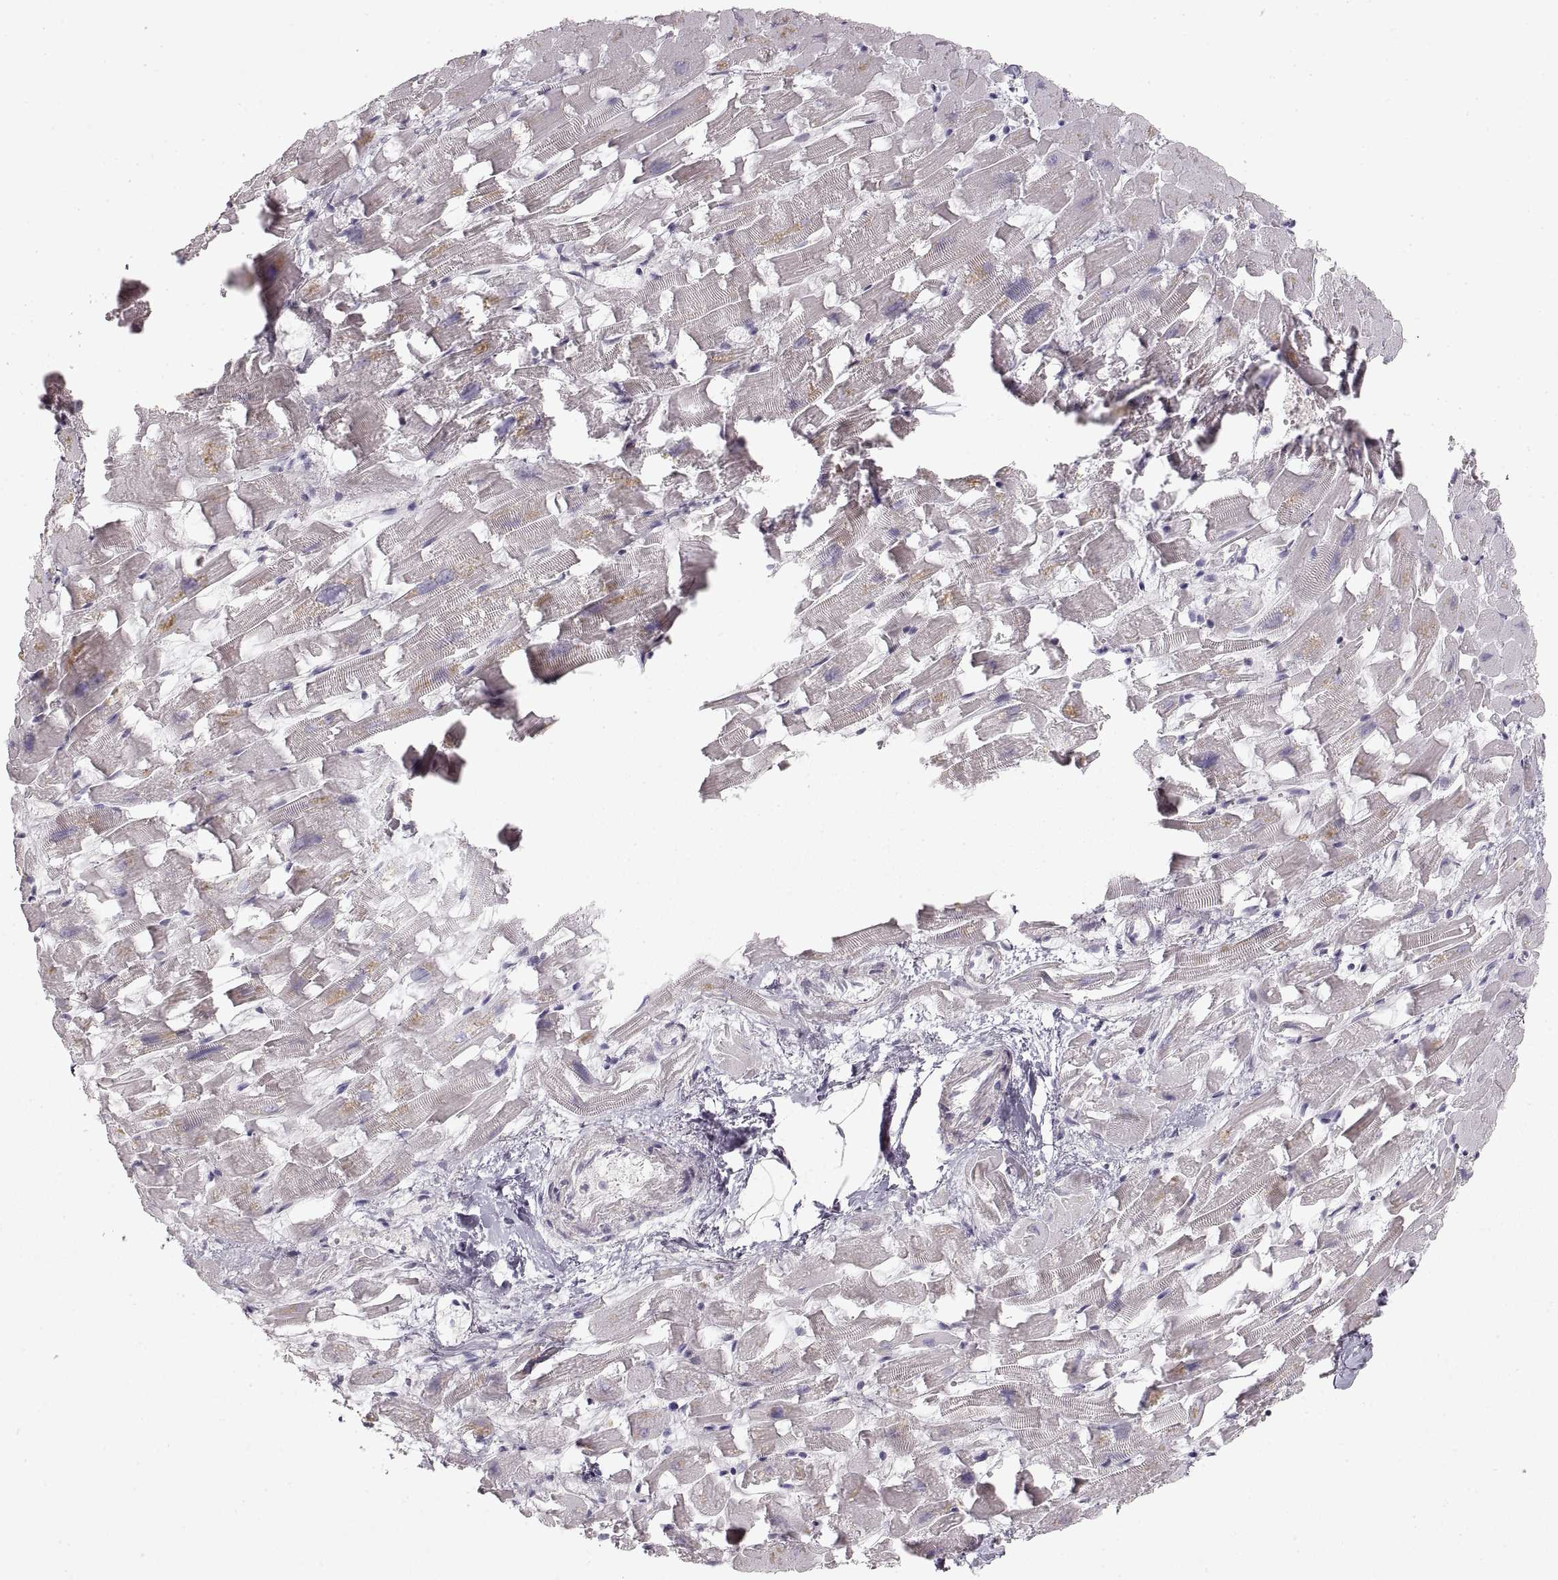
{"staining": {"intensity": "negative", "quantity": "none", "location": "none"}, "tissue": "heart muscle", "cell_type": "Cardiomyocytes", "image_type": "normal", "snomed": [{"axis": "morphology", "description": "Normal tissue, NOS"}, {"axis": "topography", "description": "Heart"}], "caption": "Protein analysis of benign heart muscle displays no significant staining in cardiomyocytes.", "gene": "PCSK2", "patient": {"sex": "female", "age": 64}}